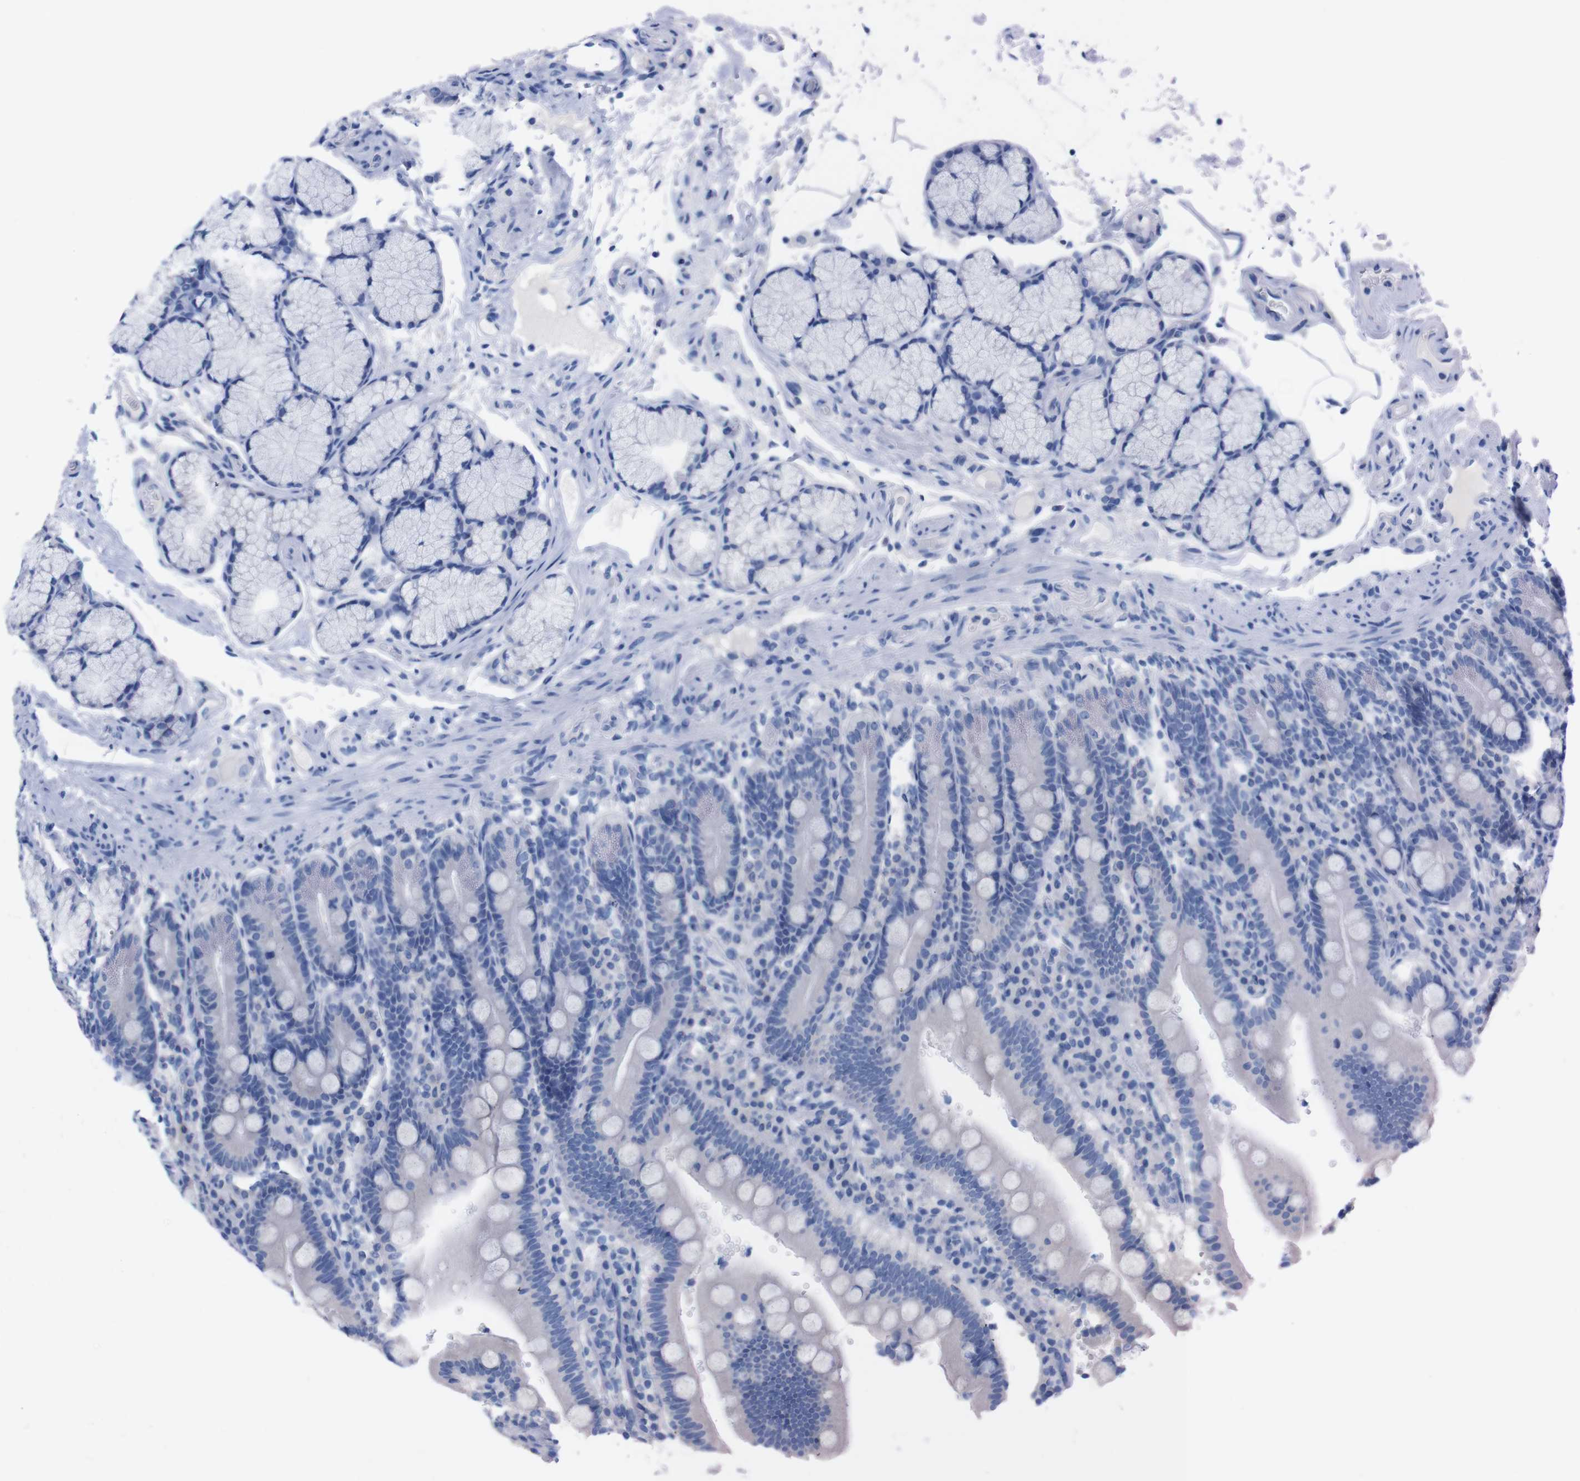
{"staining": {"intensity": "negative", "quantity": "none", "location": "none"}, "tissue": "duodenum", "cell_type": "Glandular cells", "image_type": "normal", "snomed": [{"axis": "morphology", "description": "Normal tissue, NOS"}, {"axis": "topography", "description": "Small intestine, NOS"}], "caption": "The image reveals no staining of glandular cells in normal duodenum. The staining is performed using DAB brown chromogen with nuclei counter-stained in using hematoxylin.", "gene": "TMEM243", "patient": {"sex": "female", "age": 71}}